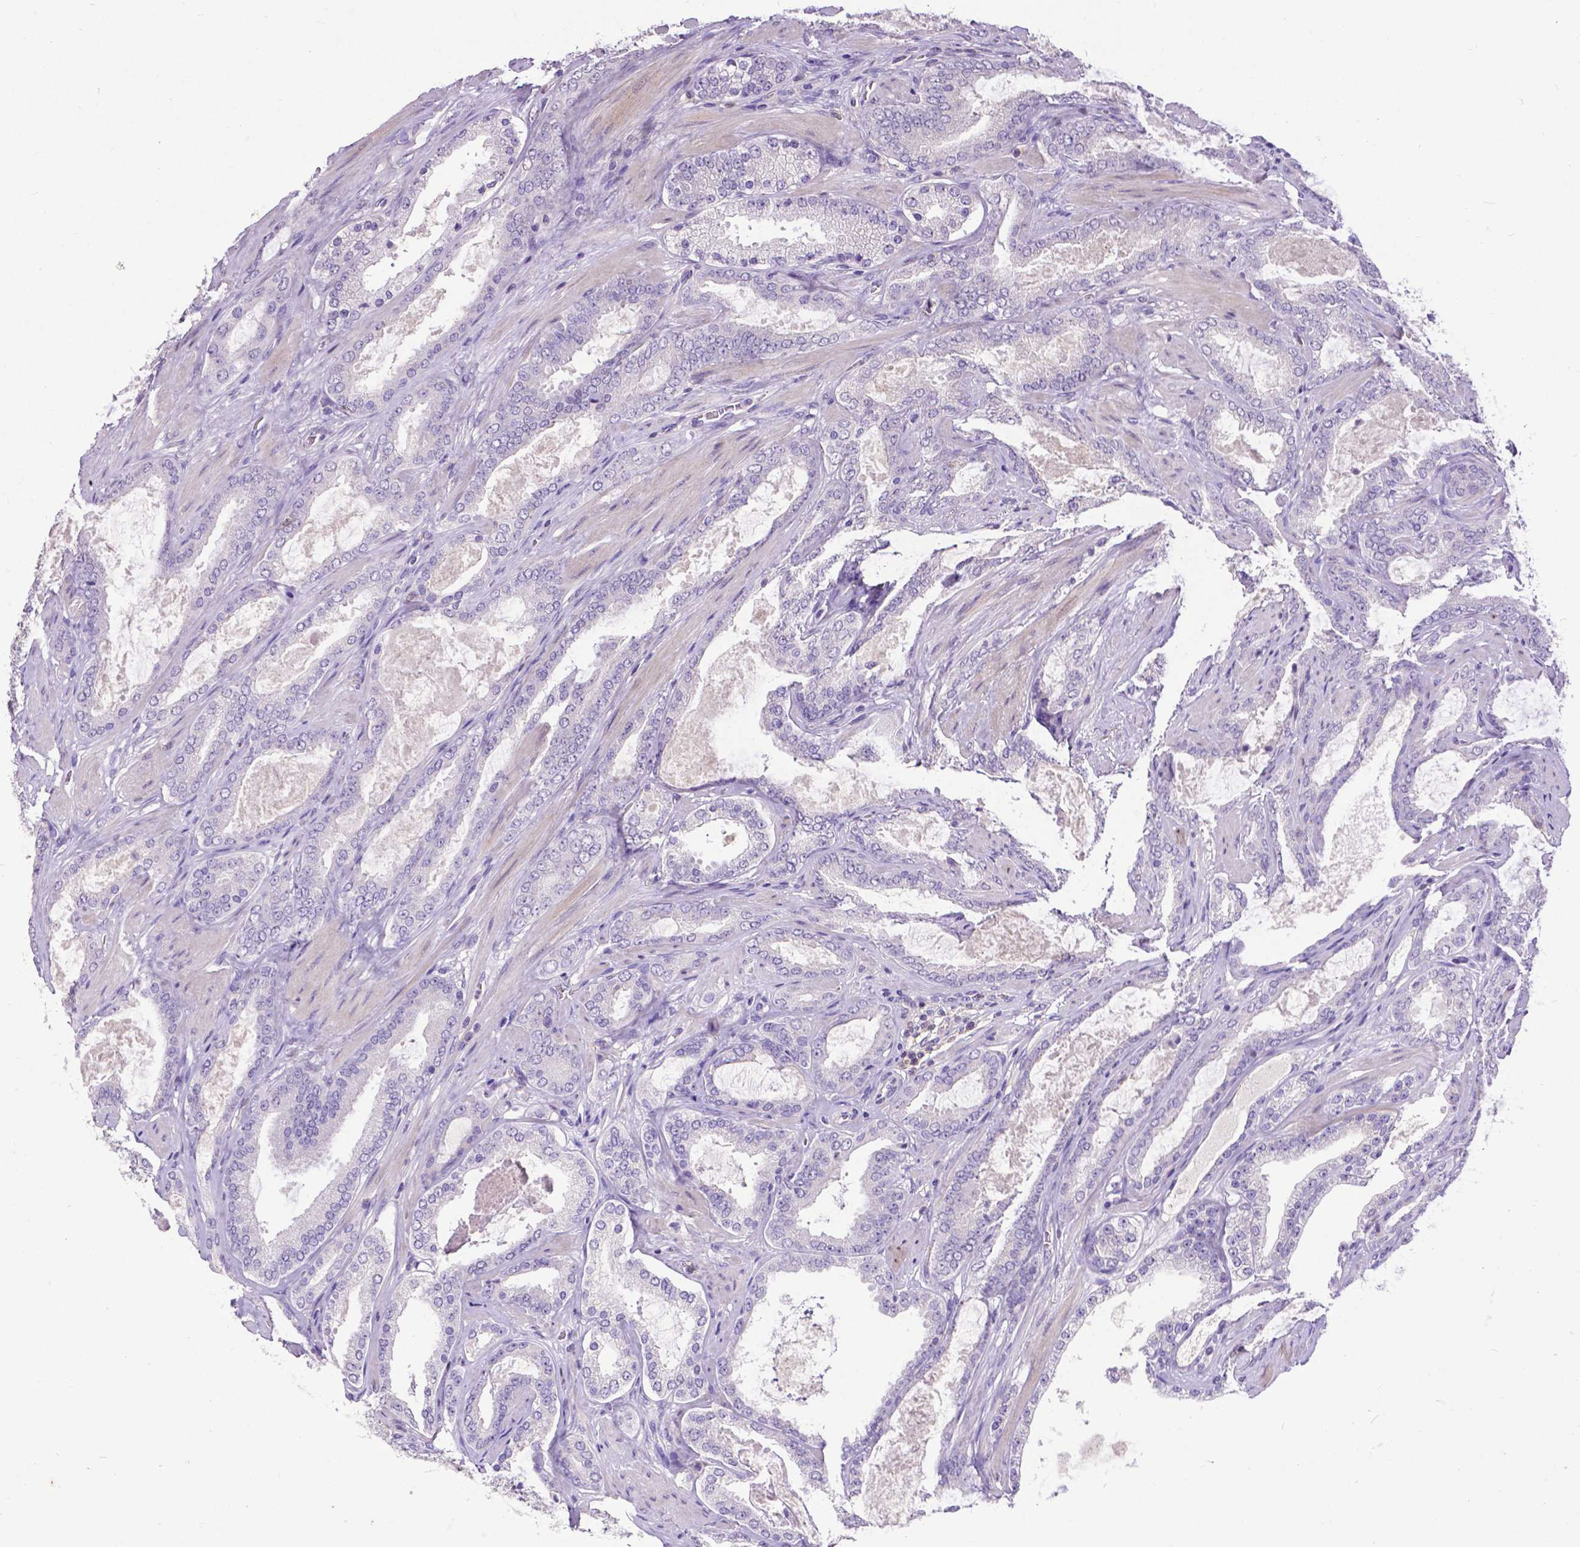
{"staining": {"intensity": "negative", "quantity": "none", "location": "none"}, "tissue": "prostate cancer", "cell_type": "Tumor cells", "image_type": "cancer", "snomed": [{"axis": "morphology", "description": "Adenocarcinoma, High grade"}, {"axis": "topography", "description": "Prostate"}], "caption": "High magnification brightfield microscopy of prostate cancer stained with DAB (brown) and counterstained with hematoxylin (blue): tumor cells show no significant positivity.", "gene": "CD4", "patient": {"sex": "male", "age": 63}}